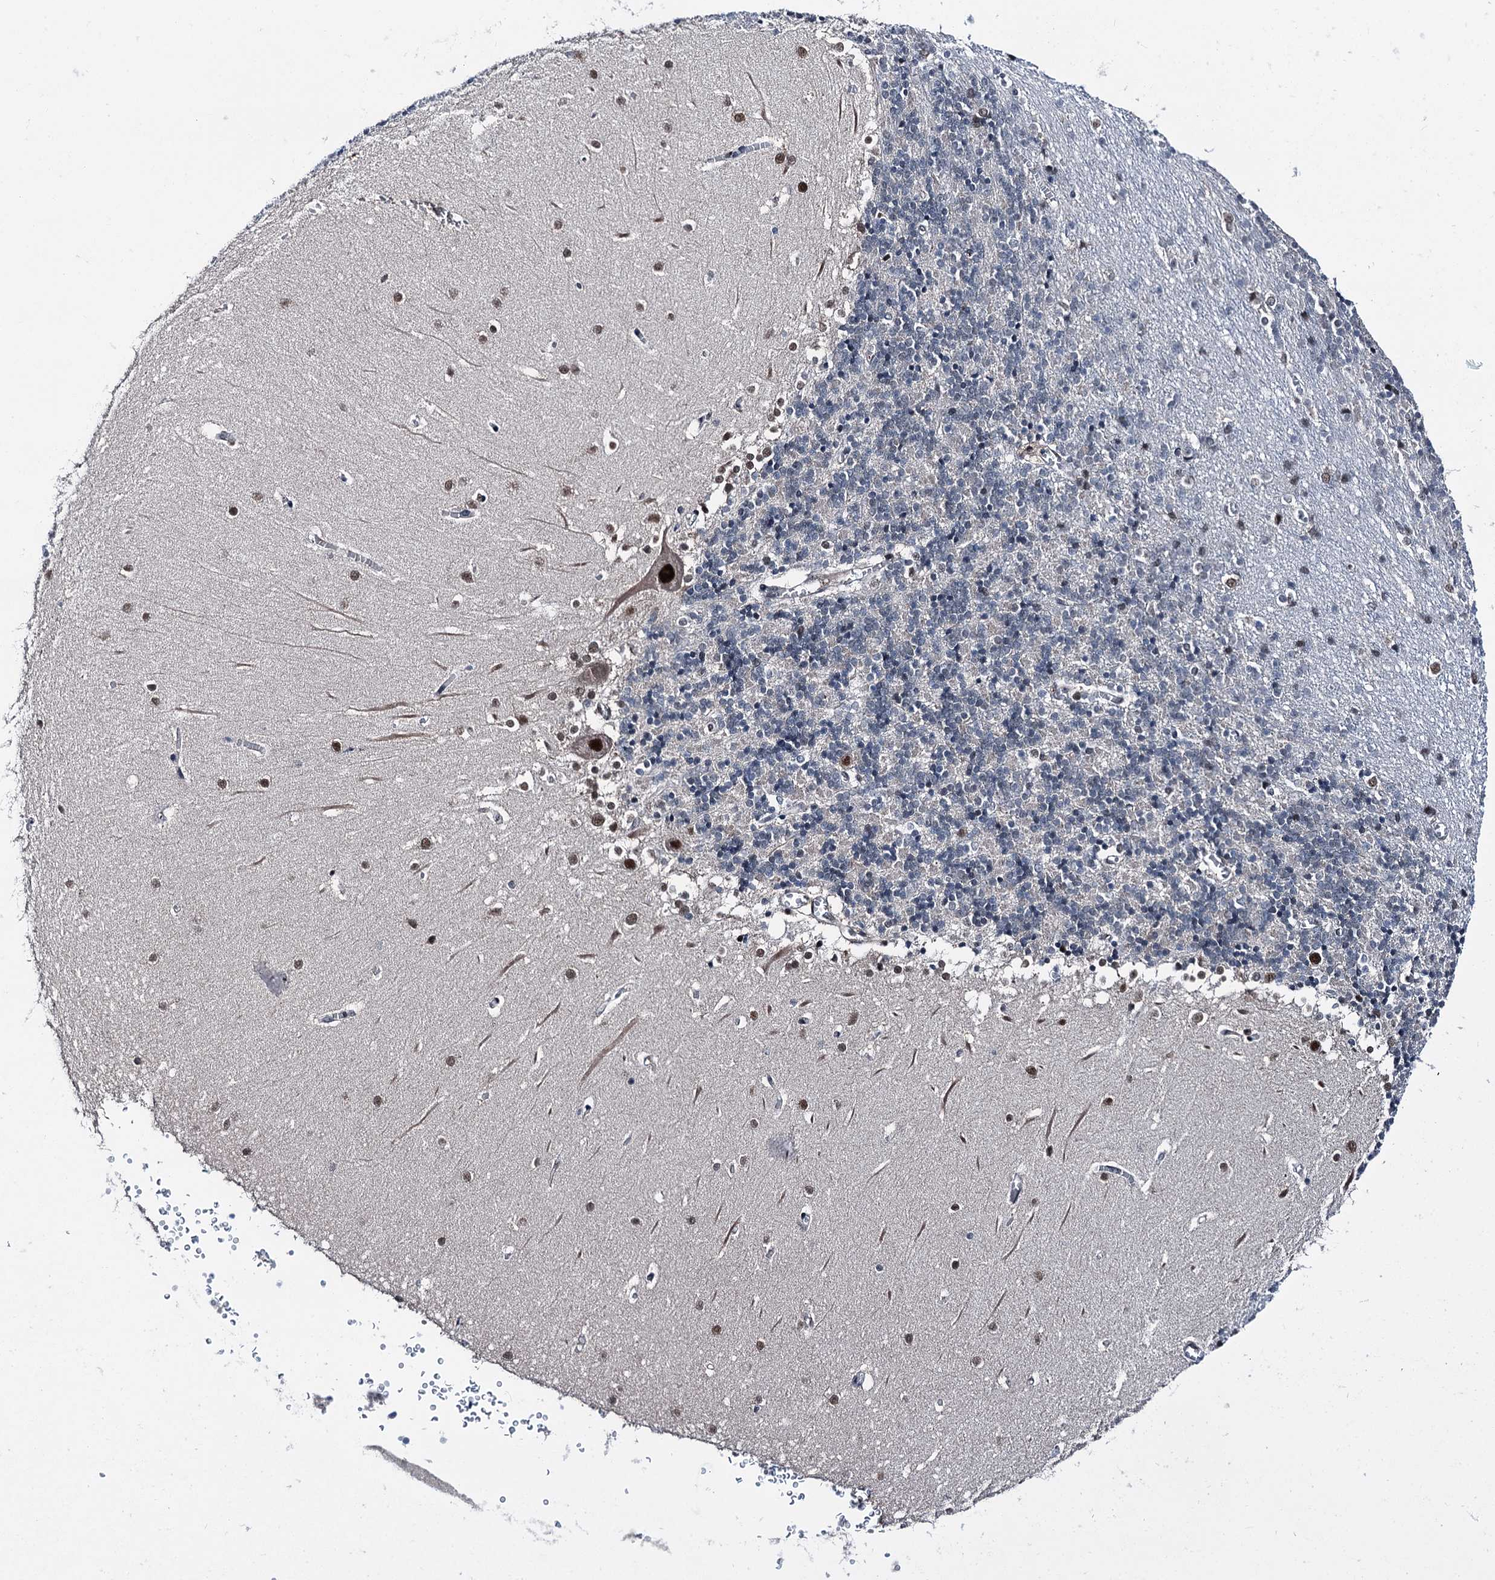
{"staining": {"intensity": "weak", "quantity": "<25%", "location": "nuclear"}, "tissue": "cerebellum", "cell_type": "Cells in granular layer", "image_type": "normal", "snomed": [{"axis": "morphology", "description": "Normal tissue, NOS"}, {"axis": "topography", "description": "Cerebellum"}], "caption": "High power microscopy image of an immunohistochemistry (IHC) micrograph of benign cerebellum, revealing no significant staining in cells in granular layer.", "gene": "PSMD13", "patient": {"sex": "male", "age": 37}}